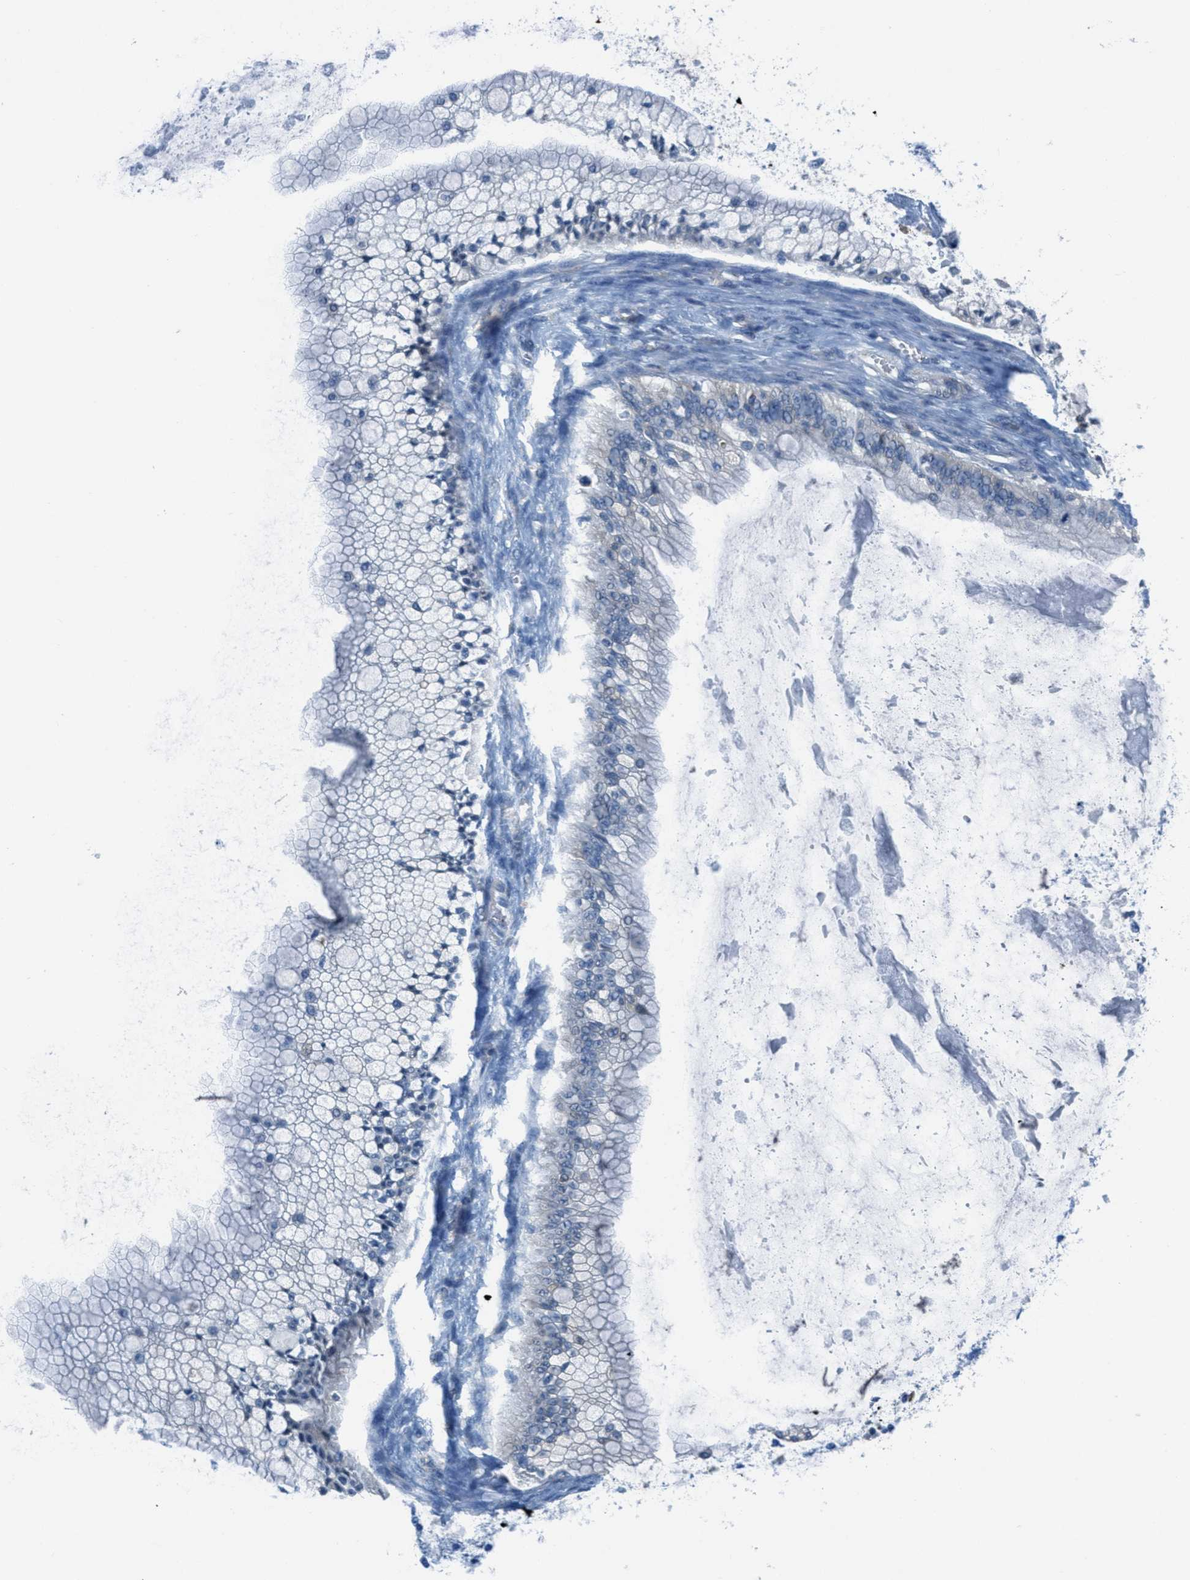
{"staining": {"intensity": "weak", "quantity": "<25%", "location": "cytoplasmic/membranous"}, "tissue": "ovarian cancer", "cell_type": "Tumor cells", "image_type": "cancer", "snomed": [{"axis": "morphology", "description": "Cystadenocarcinoma, mucinous, NOS"}, {"axis": "topography", "description": "Ovary"}], "caption": "Immunohistochemical staining of ovarian cancer (mucinous cystadenocarcinoma) reveals no significant positivity in tumor cells.", "gene": "MAPRE2", "patient": {"sex": "female", "age": 57}}